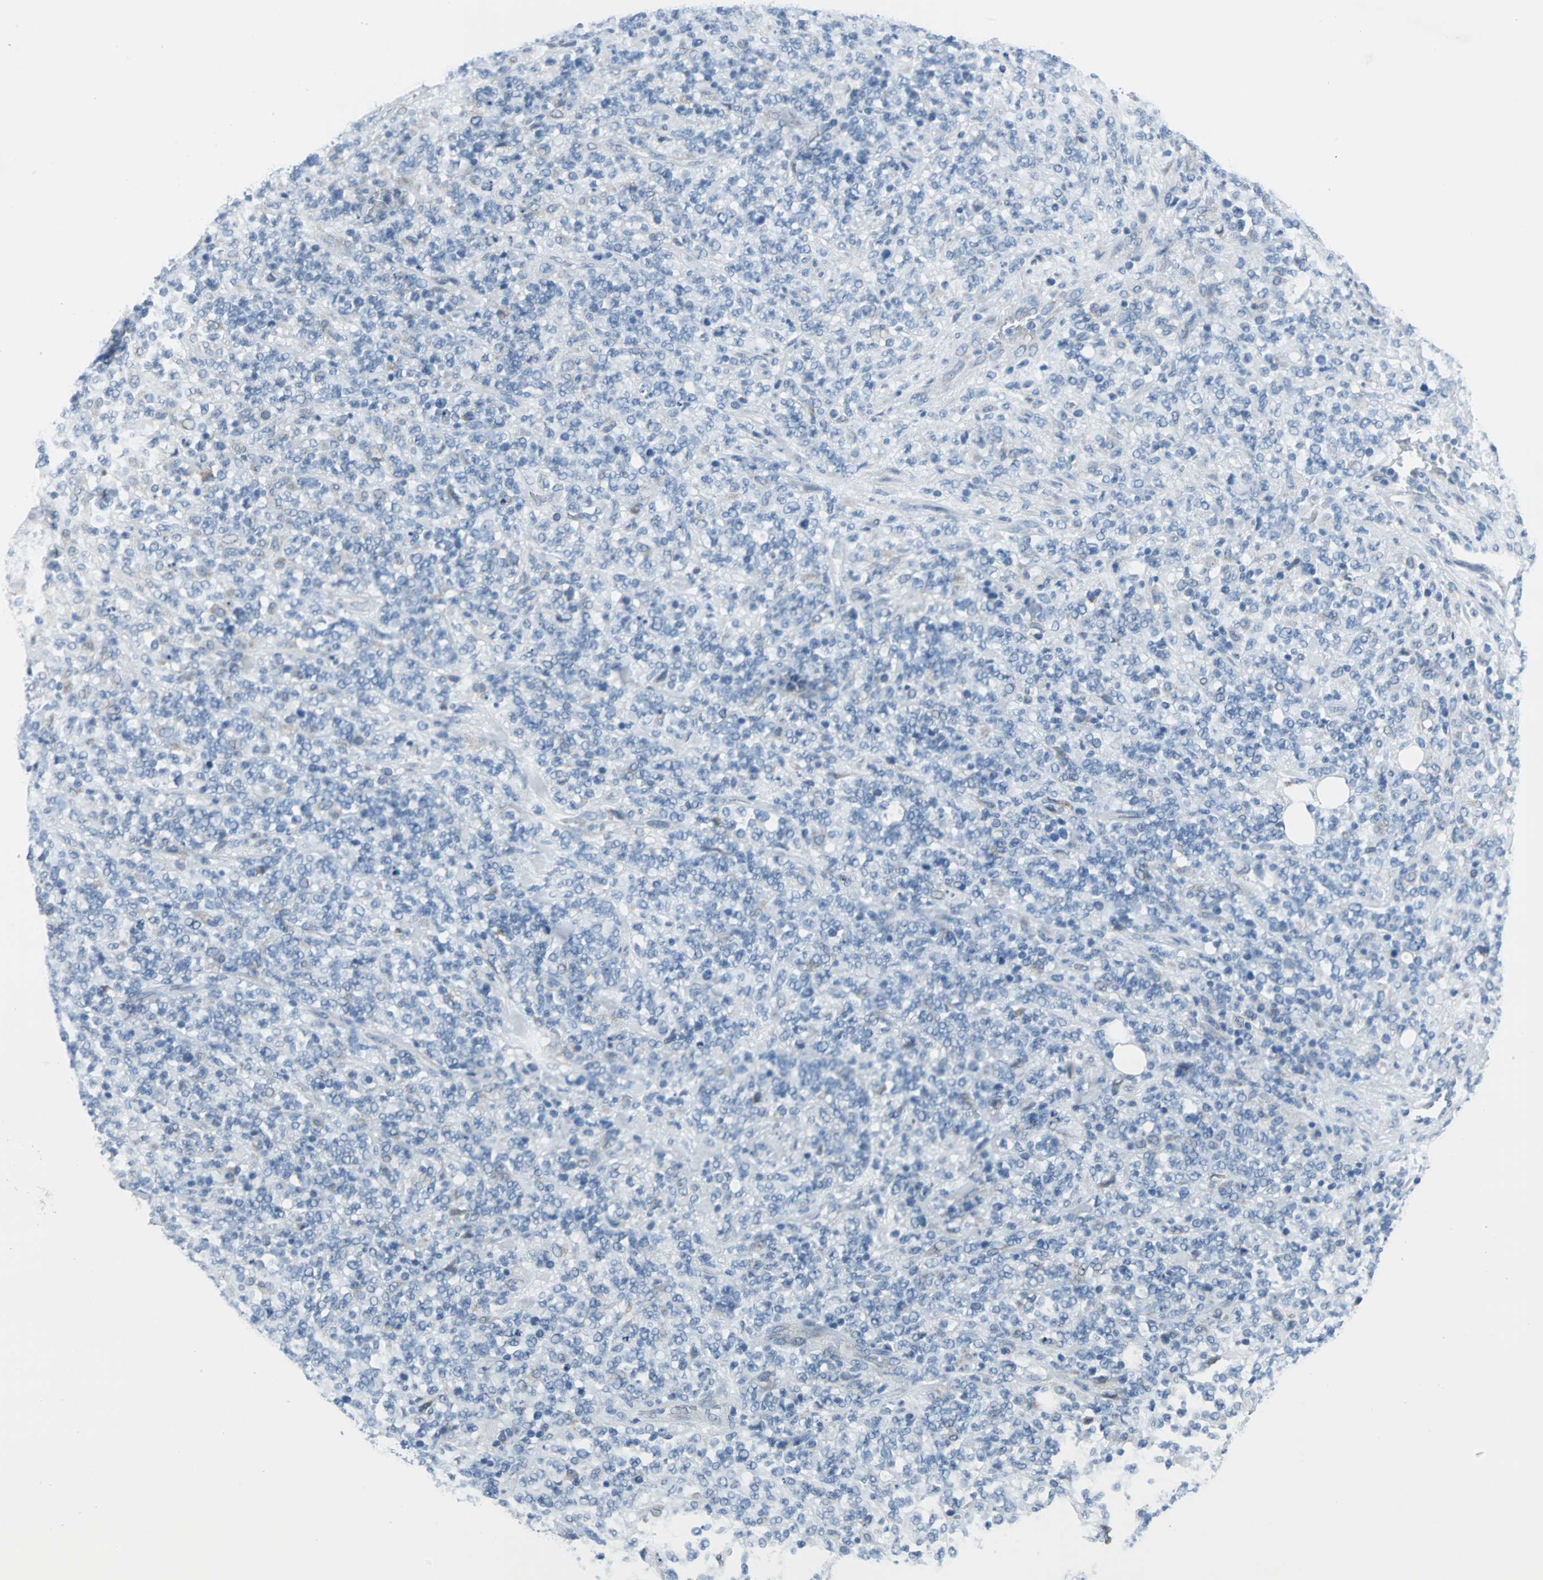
{"staining": {"intensity": "negative", "quantity": "none", "location": "none"}, "tissue": "lymphoma", "cell_type": "Tumor cells", "image_type": "cancer", "snomed": [{"axis": "morphology", "description": "Malignant lymphoma, non-Hodgkin's type, High grade"}, {"axis": "topography", "description": "Soft tissue"}], "caption": "The immunohistochemistry (IHC) image has no significant expression in tumor cells of high-grade malignant lymphoma, non-Hodgkin's type tissue. Nuclei are stained in blue.", "gene": "CYB5A", "patient": {"sex": "male", "age": 18}}